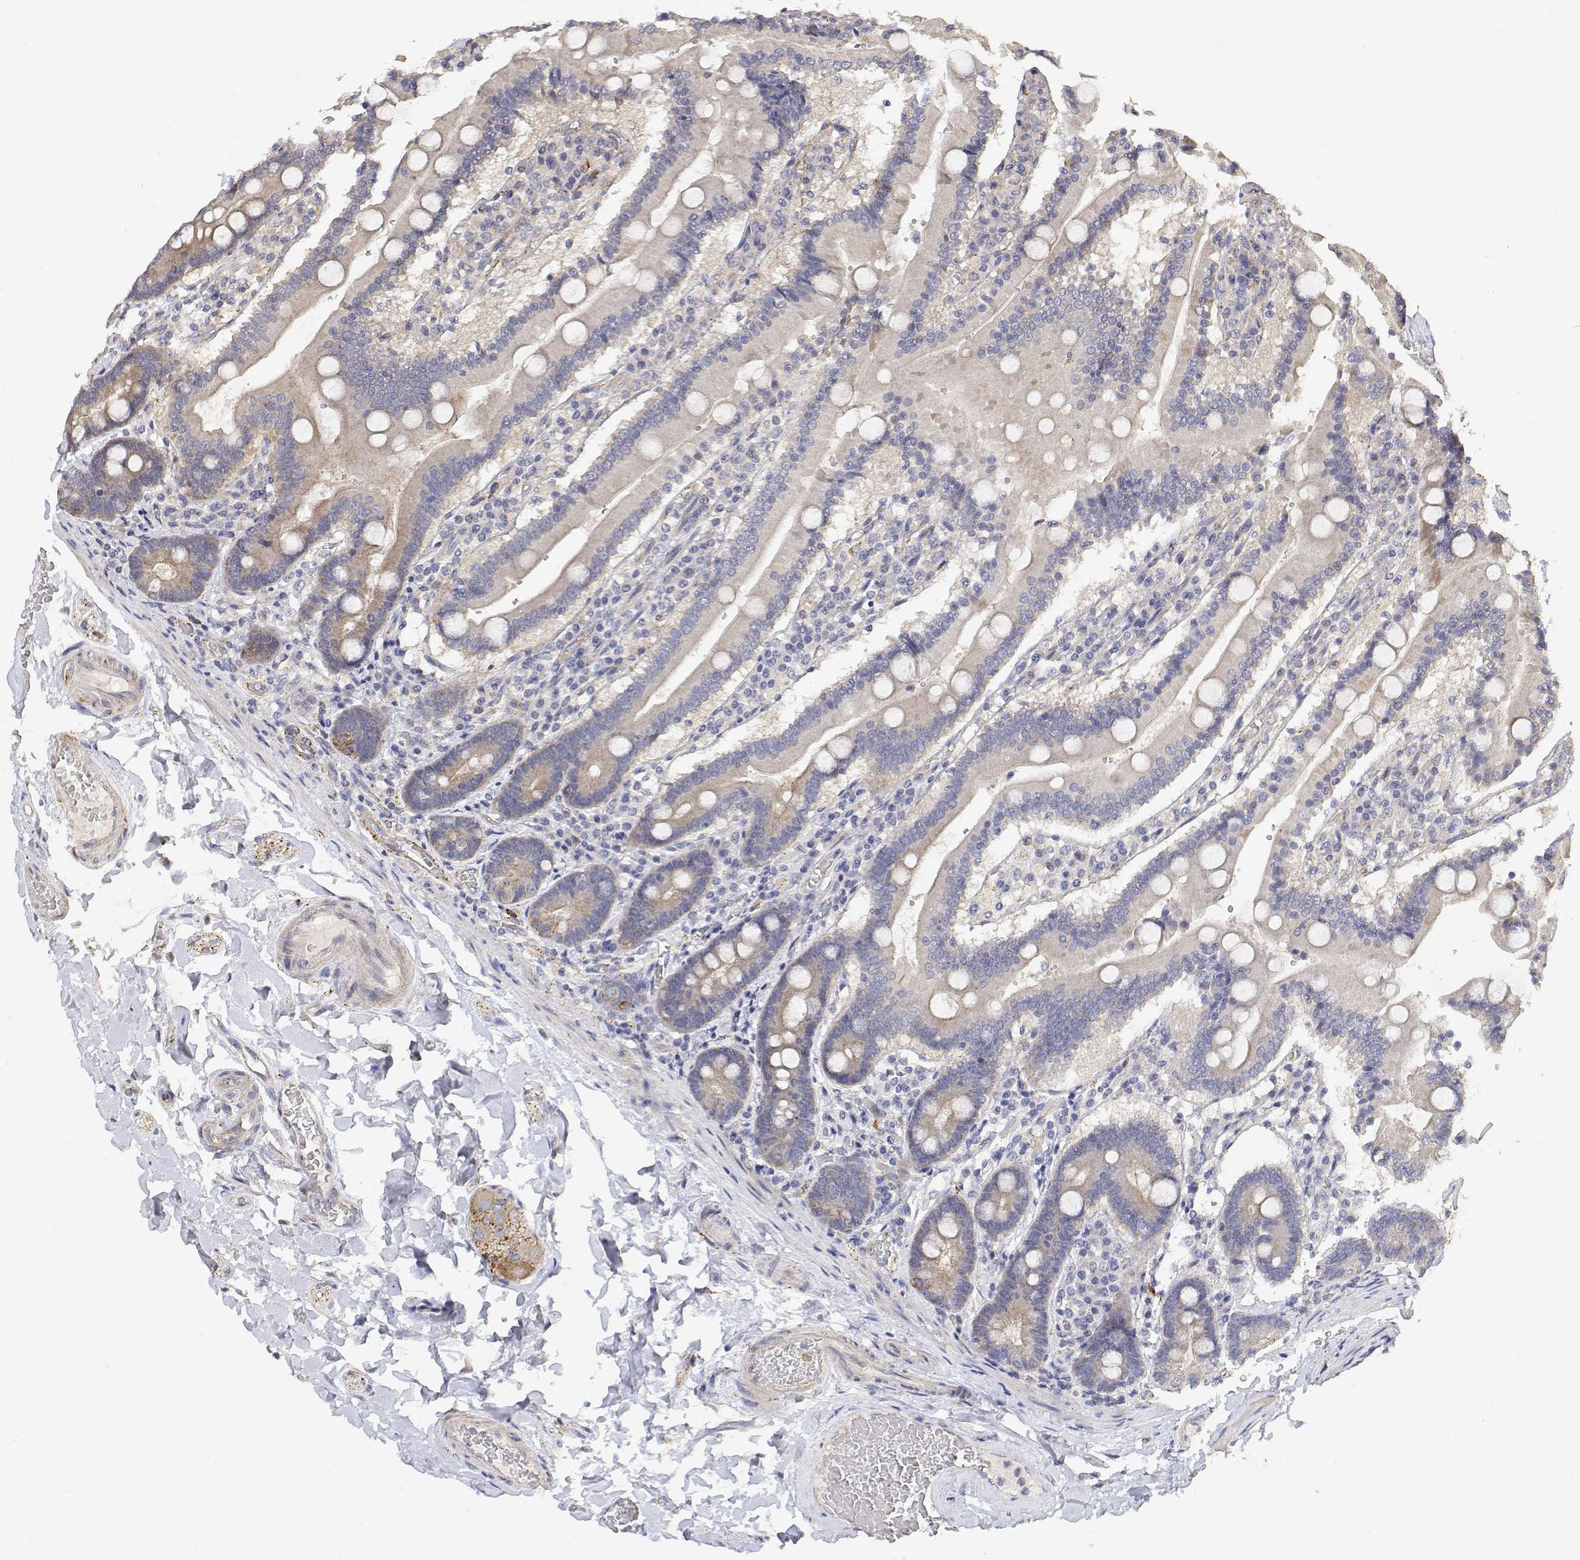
{"staining": {"intensity": "weak", "quantity": "25%-75%", "location": "cytoplasmic/membranous"}, "tissue": "duodenum", "cell_type": "Glandular cells", "image_type": "normal", "snomed": [{"axis": "morphology", "description": "Normal tissue, NOS"}, {"axis": "topography", "description": "Duodenum"}], "caption": "Immunohistochemical staining of benign duodenum displays low levels of weak cytoplasmic/membranous staining in about 25%-75% of glandular cells.", "gene": "LONRF3", "patient": {"sex": "female", "age": 62}}